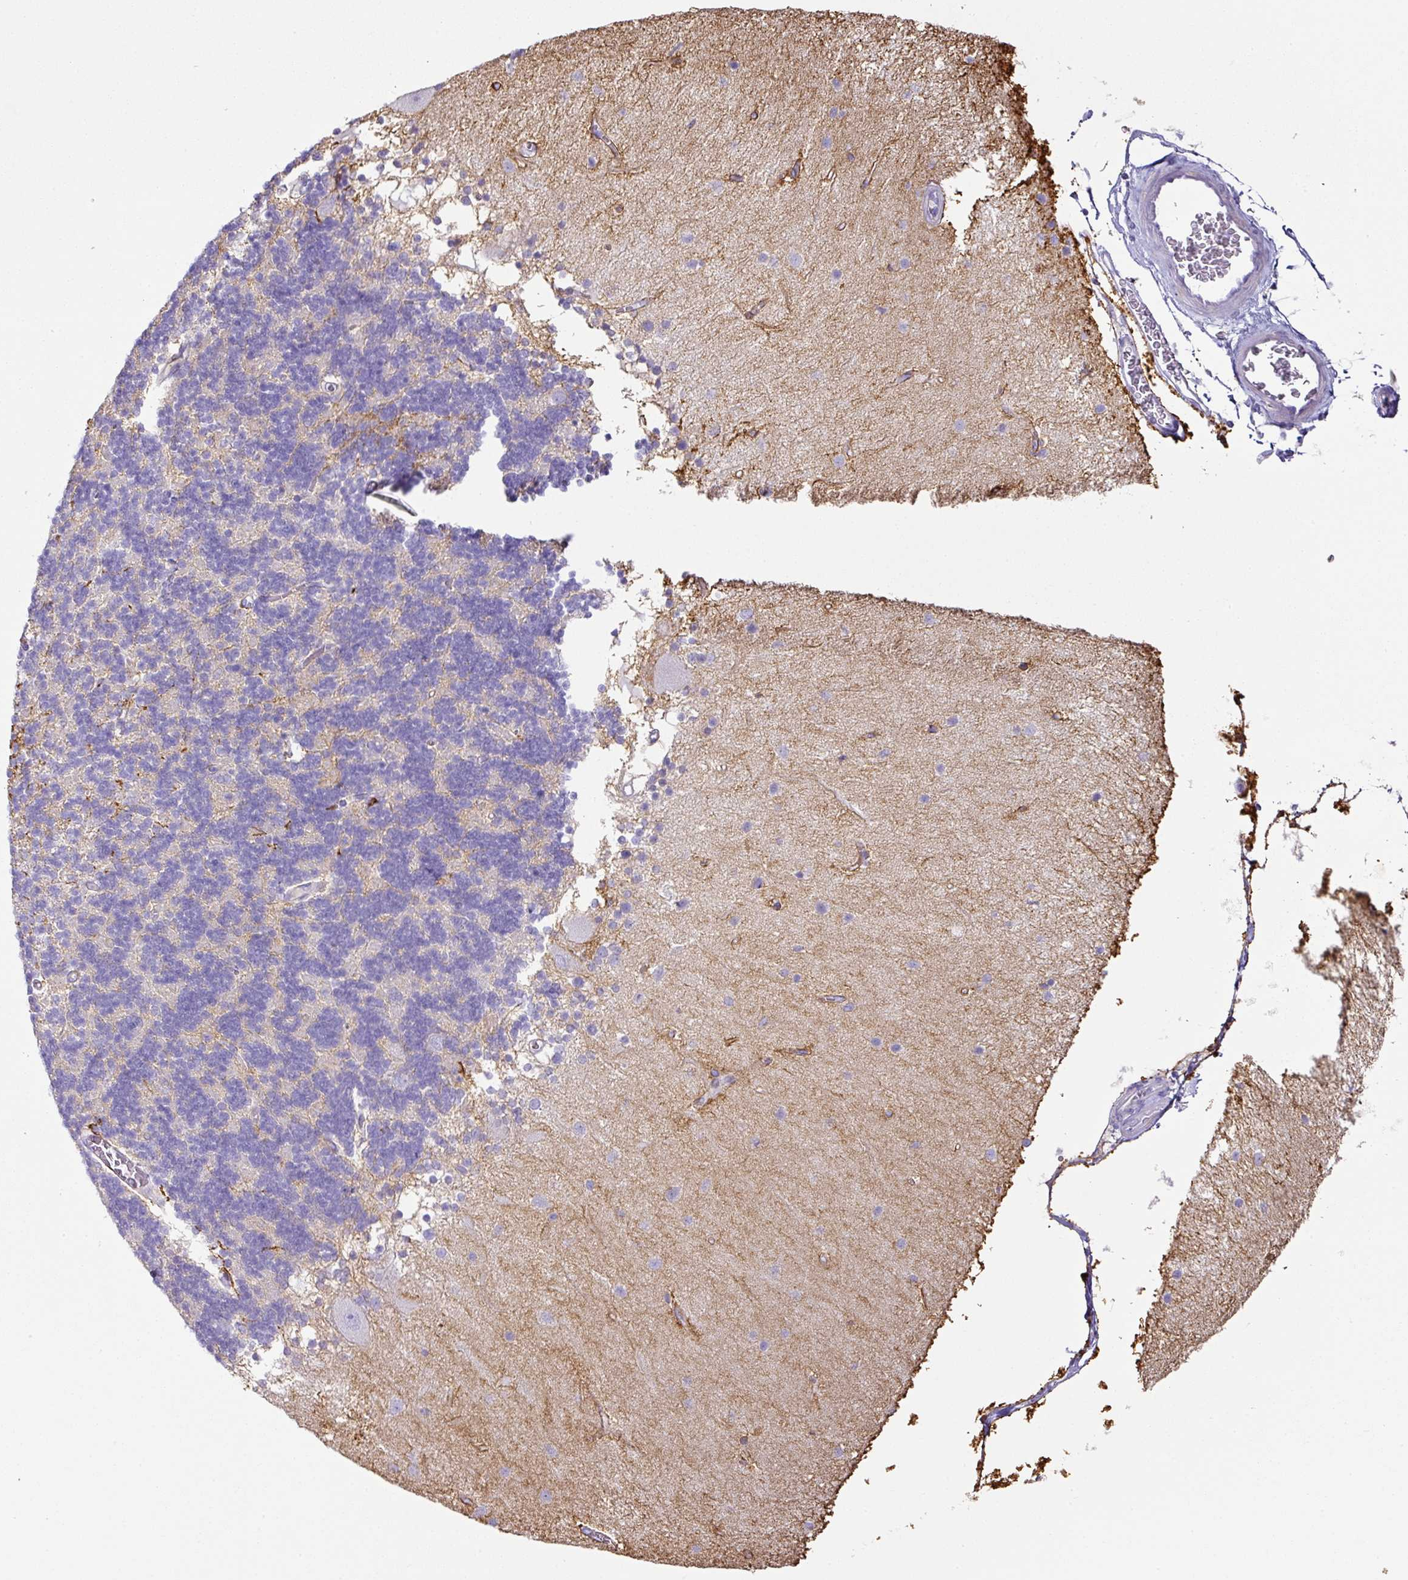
{"staining": {"intensity": "negative", "quantity": "none", "location": "none"}, "tissue": "cerebellum", "cell_type": "Cells in granular layer", "image_type": "normal", "snomed": [{"axis": "morphology", "description": "Normal tissue, NOS"}, {"axis": "topography", "description": "Cerebellum"}], "caption": "Immunohistochemical staining of benign human cerebellum reveals no significant expression in cells in granular layer. (IHC, brightfield microscopy, high magnification).", "gene": "TARM1", "patient": {"sex": "female", "age": 54}}